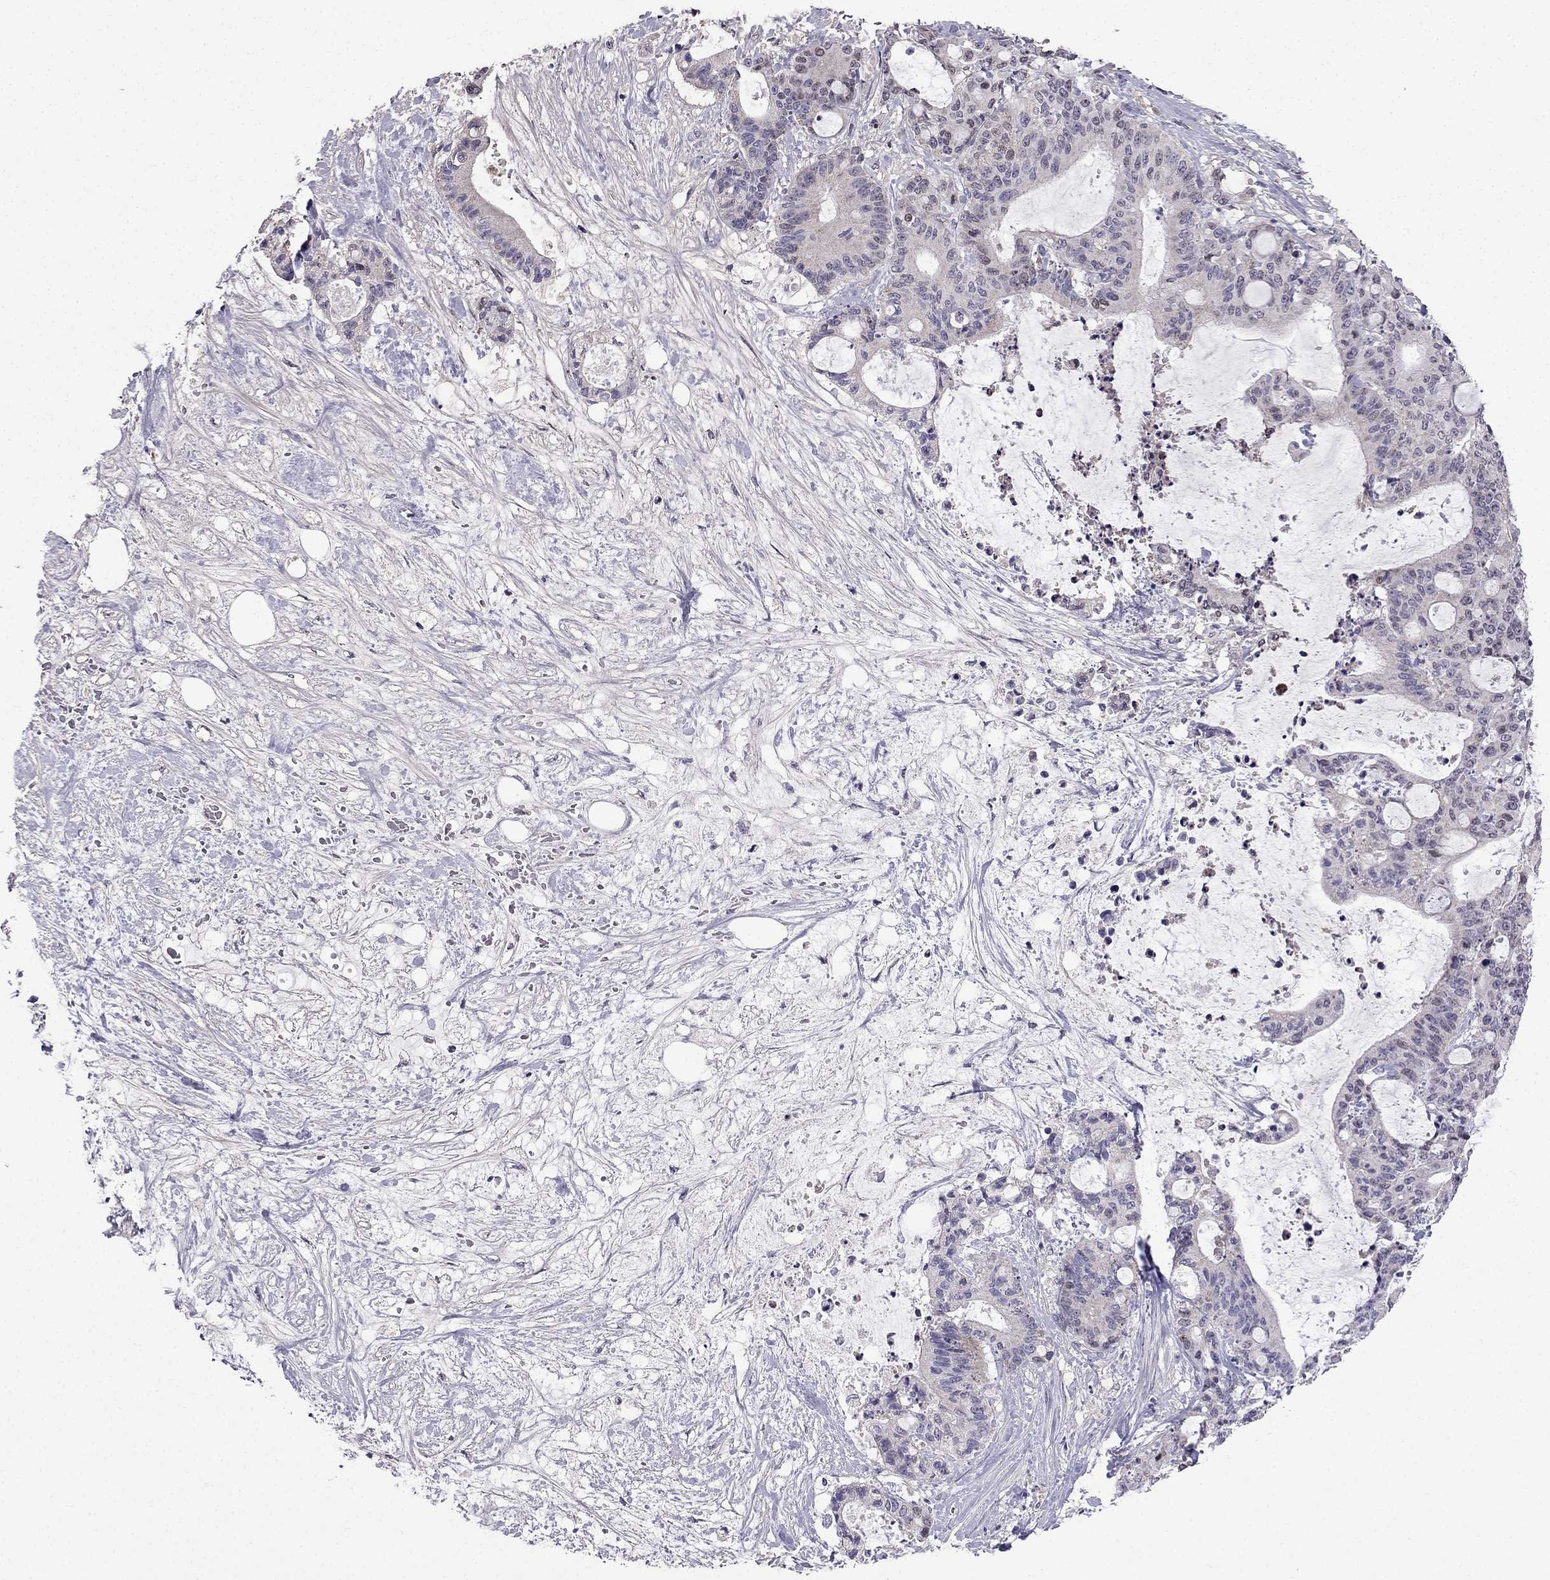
{"staining": {"intensity": "negative", "quantity": "none", "location": "none"}, "tissue": "liver cancer", "cell_type": "Tumor cells", "image_type": "cancer", "snomed": [{"axis": "morphology", "description": "Cholangiocarcinoma"}, {"axis": "topography", "description": "Liver"}], "caption": "This image is of liver cancer stained with immunohistochemistry (IHC) to label a protein in brown with the nuclei are counter-stained blue. There is no expression in tumor cells.", "gene": "SLC6A2", "patient": {"sex": "female", "age": 73}}